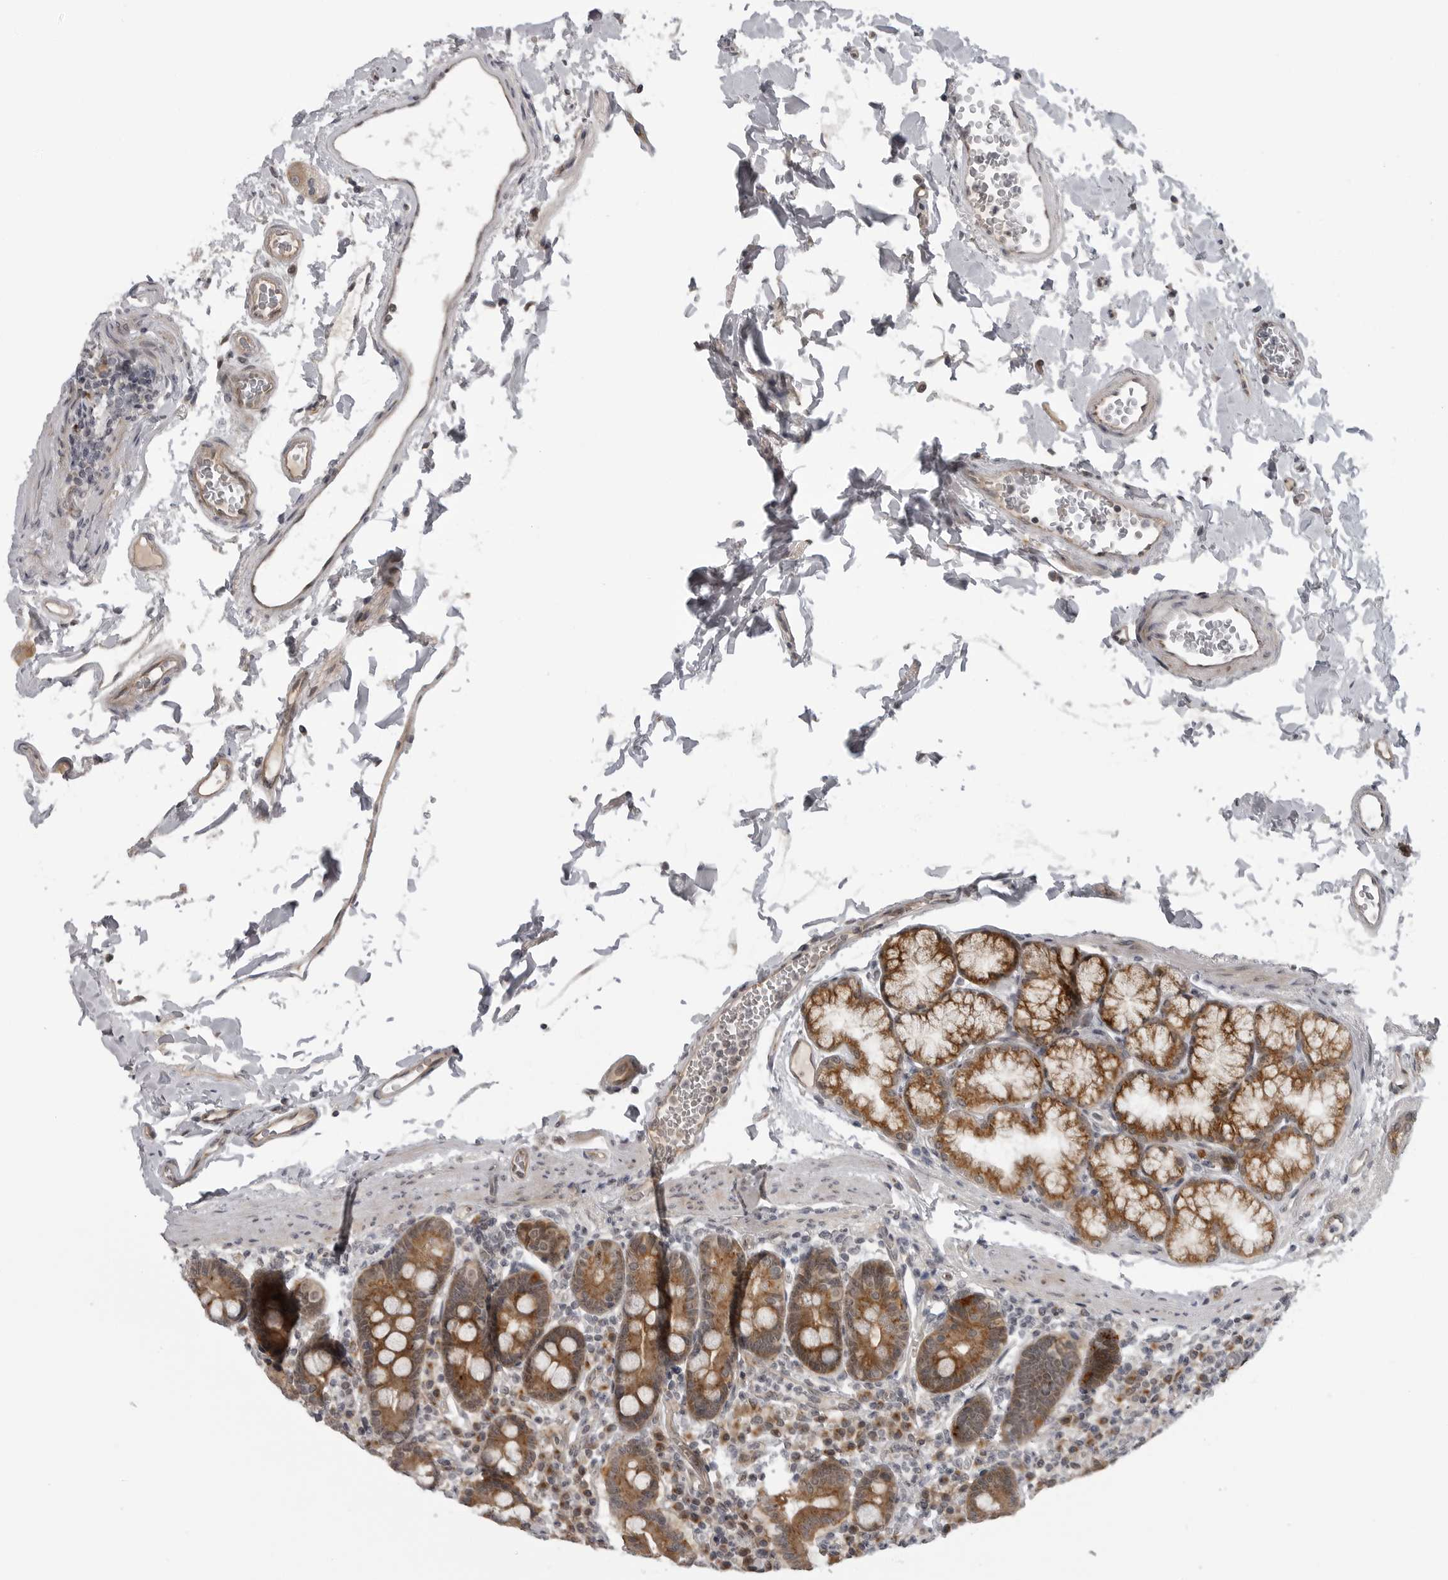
{"staining": {"intensity": "moderate", "quantity": ">75%", "location": "cytoplasmic/membranous"}, "tissue": "duodenum", "cell_type": "Glandular cells", "image_type": "normal", "snomed": [{"axis": "morphology", "description": "Normal tissue, NOS"}, {"axis": "morphology", "description": "Adenocarcinoma, NOS"}, {"axis": "topography", "description": "Pancreas"}, {"axis": "topography", "description": "Duodenum"}], "caption": "A high-resolution photomicrograph shows immunohistochemistry (IHC) staining of benign duodenum, which demonstrates moderate cytoplasmic/membranous staining in about >75% of glandular cells. The protein of interest is shown in brown color, while the nuclei are stained blue.", "gene": "LRRC45", "patient": {"sex": "male", "age": 50}}